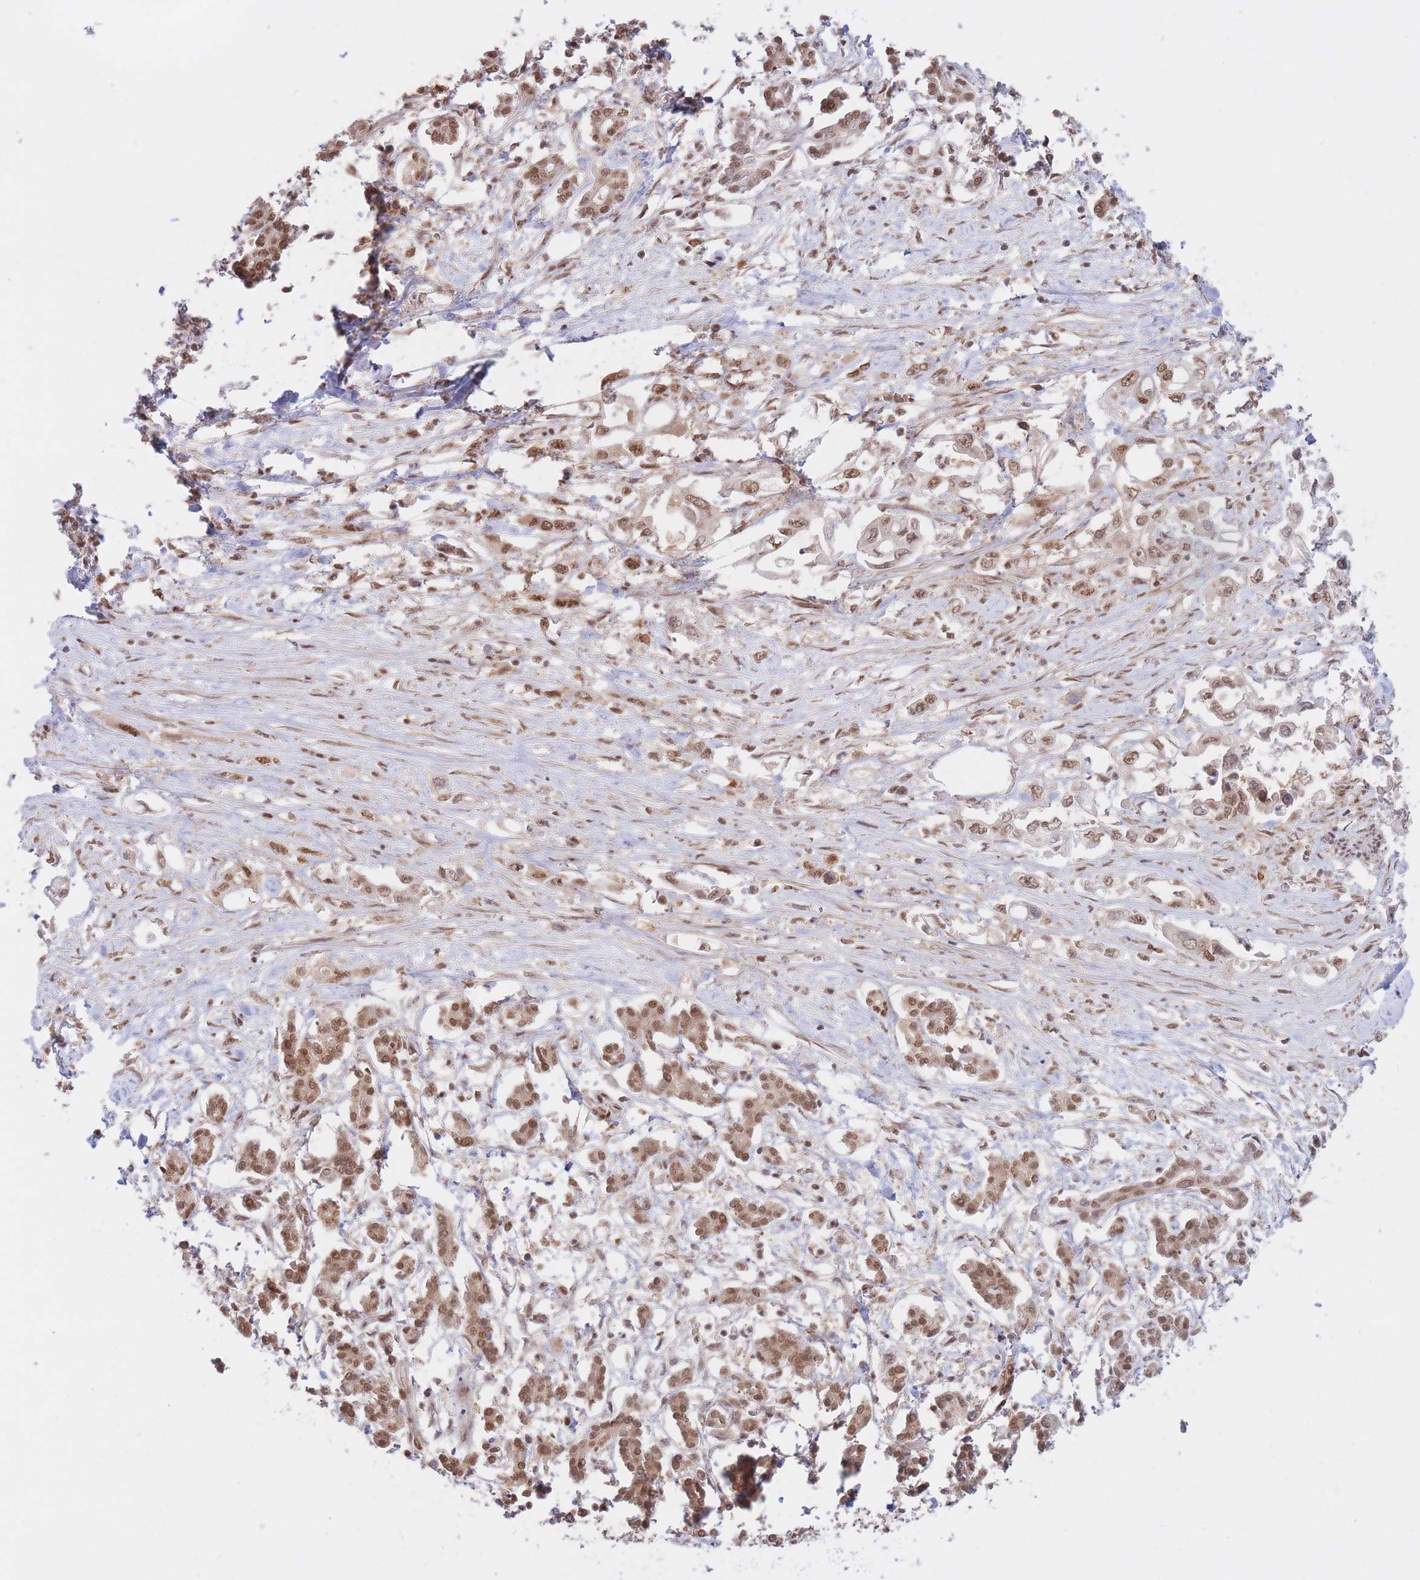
{"staining": {"intensity": "moderate", "quantity": ">75%", "location": "nuclear"}, "tissue": "pancreatic cancer", "cell_type": "Tumor cells", "image_type": "cancer", "snomed": [{"axis": "morphology", "description": "Adenocarcinoma, NOS"}, {"axis": "topography", "description": "Pancreas"}], "caption": "Immunohistochemical staining of human pancreatic cancer (adenocarcinoma) demonstrates moderate nuclear protein positivity in about >75% of tumor cells.", "gene": "SRA1", "patient": {"sex": "male", "age": 61}}